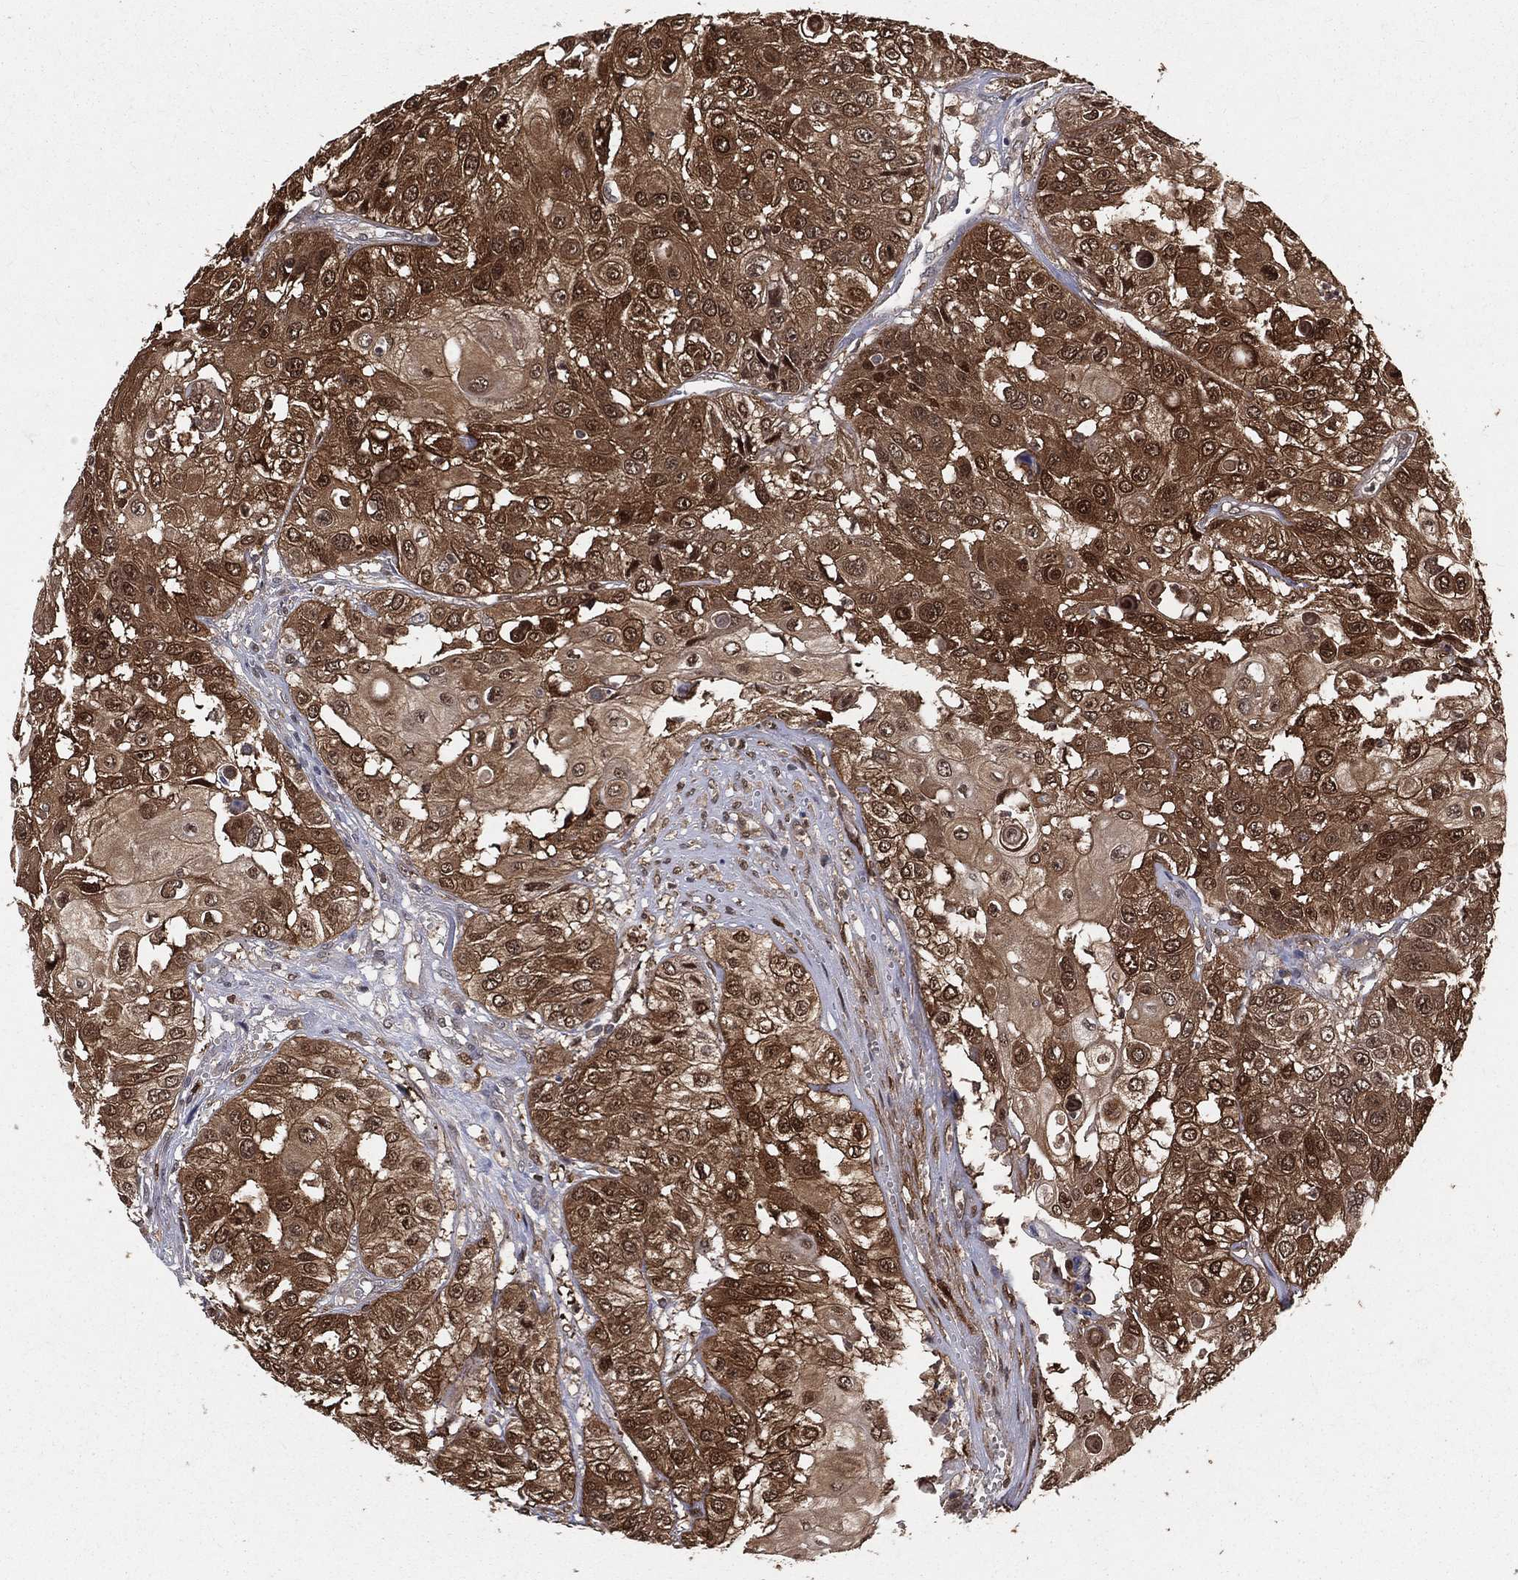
{"staining": {"intensity": "strong", "quantity": ">75%", "location": "cytoplasmic/membranous,nuclear"}, "tissue": "urothelial cancer", "cell_type": "Tumor cells", "image_type": "cancer", "snomed": [{"axis": "morphology", "description": "Urothelial carcinoma, High grade"}, {"axis": "topography", "description": "Urinary bladder"}], "caption": "Immunohistochemical staining of urothelial cancer displays strong cytoplasmic/membranous and nuclear protein staining in about >75% of tumor cells.", "gene": "ENO1", "patient": {"sex": "female", "age": 79}}